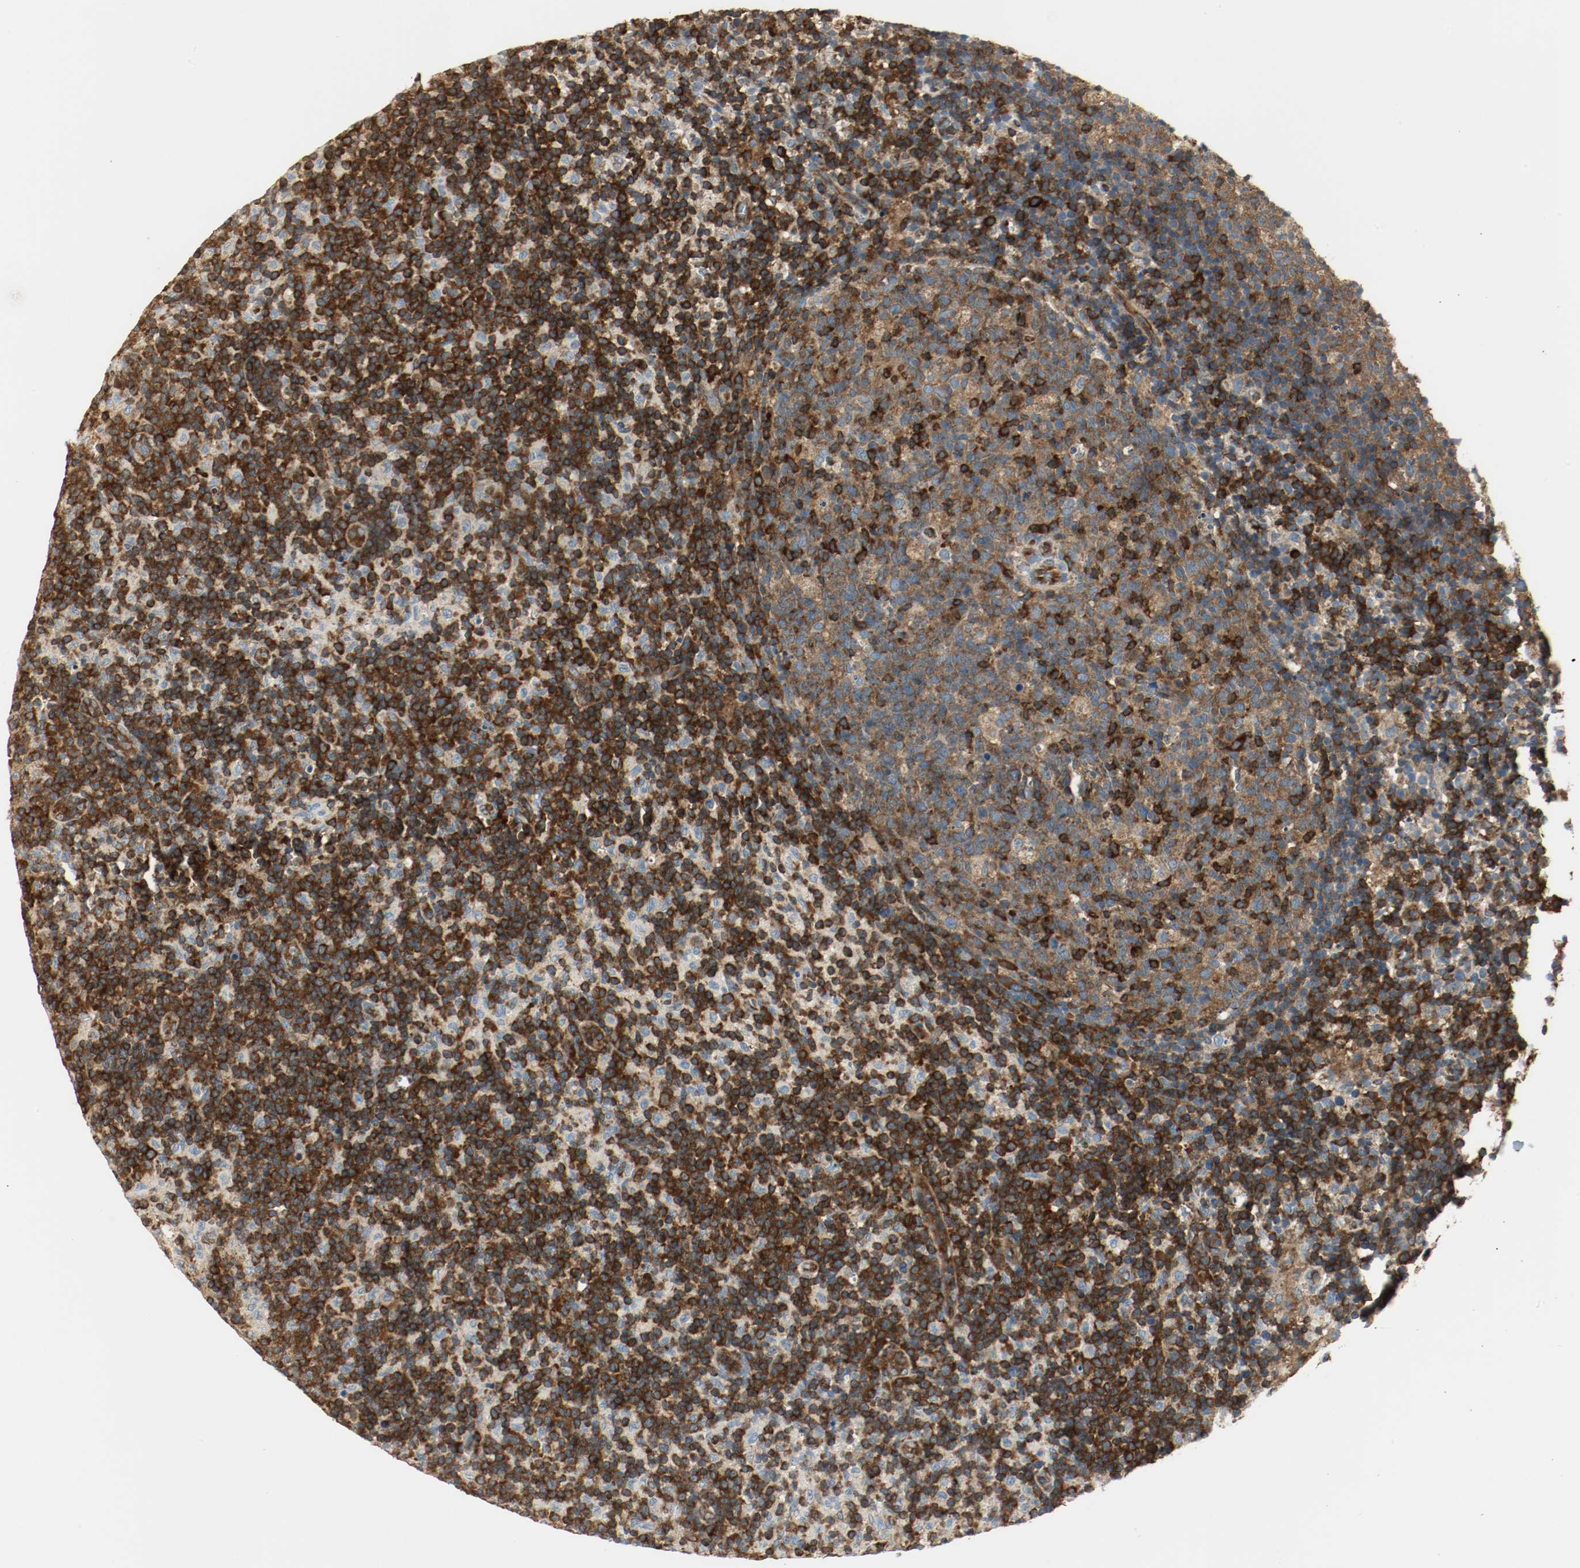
{"staining": {"intensity": "moderate", "quantity": ">75%", "location": "cytoplasmic/membranous"}, "tissue": "lymph node", "cell_type": "Germinal center cells", "image_type": "normal", "snomed": [{"axis": "morphology", "description": "Normal tissue, NOS"}, {"axis": "morphology", "description": "Inflammation, NOS"}, {"axis": "topography", "description": "Lymph node"}], "caption": "This is a photomicrograph of immunohistochemistry (IHC) staining of unremarkable lymph node, which shows moderate expression in the cytoplasmic/membranous of germinal center cells.", "gene": "PLCG1", "patient": {"sex": "male", "age": 55}}